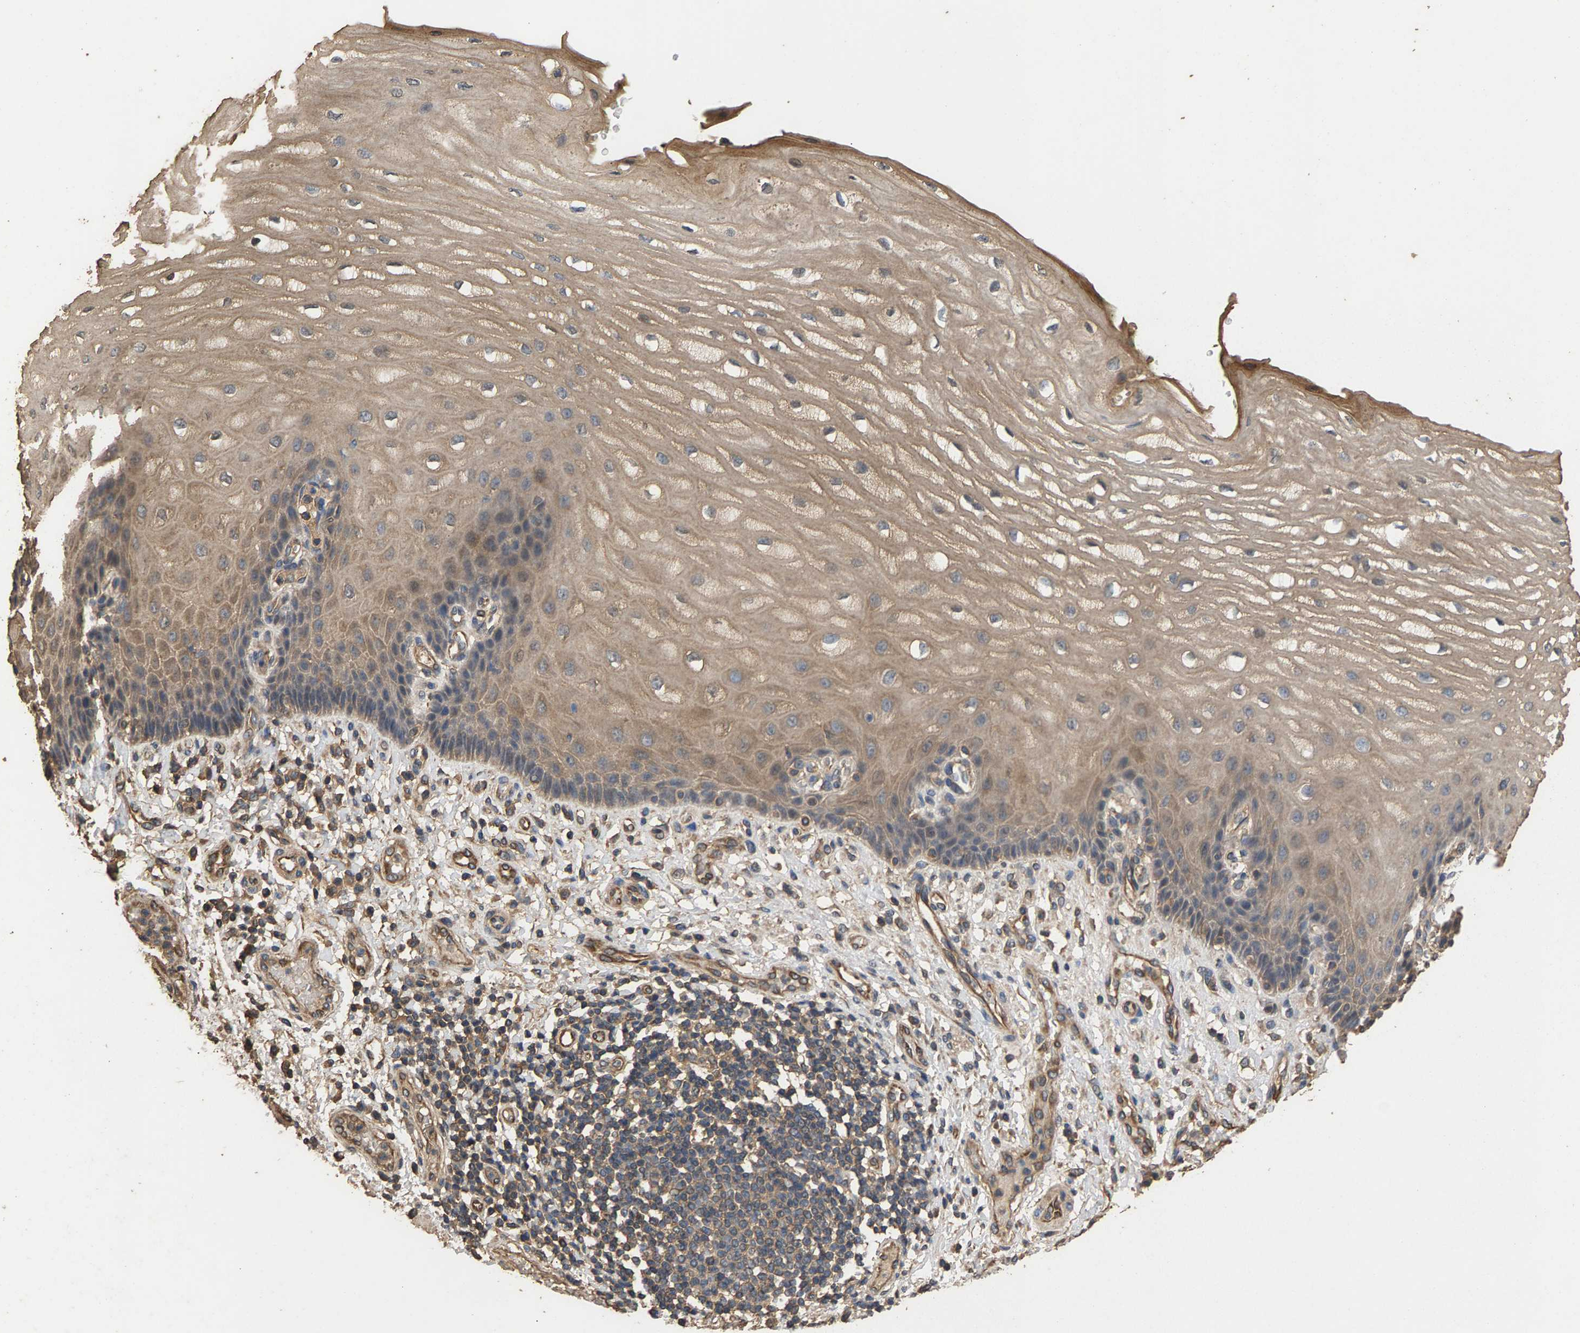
{"staining": {"intensity": "moderate", "quantity": ">75%", "location": "cytoplasmic/membranous"}, "tissue": "esophagus", "cell_type": "Squamous epithelial cells", "image_type": "normal", "snomed": [{"axis": "morphology", "description": "Normal tissue, NOS"}, {"axis": "topography", "description": "Esophagus"}], "caption": "Immunohistochemical staining of unremarkable esophagus shows moderate cytoplasmic/membranous protein positivity in approximately >75% of squamous epithelial cells.", "gene": "HTRA3", "patient": {"sex": "male", "age": 54}}